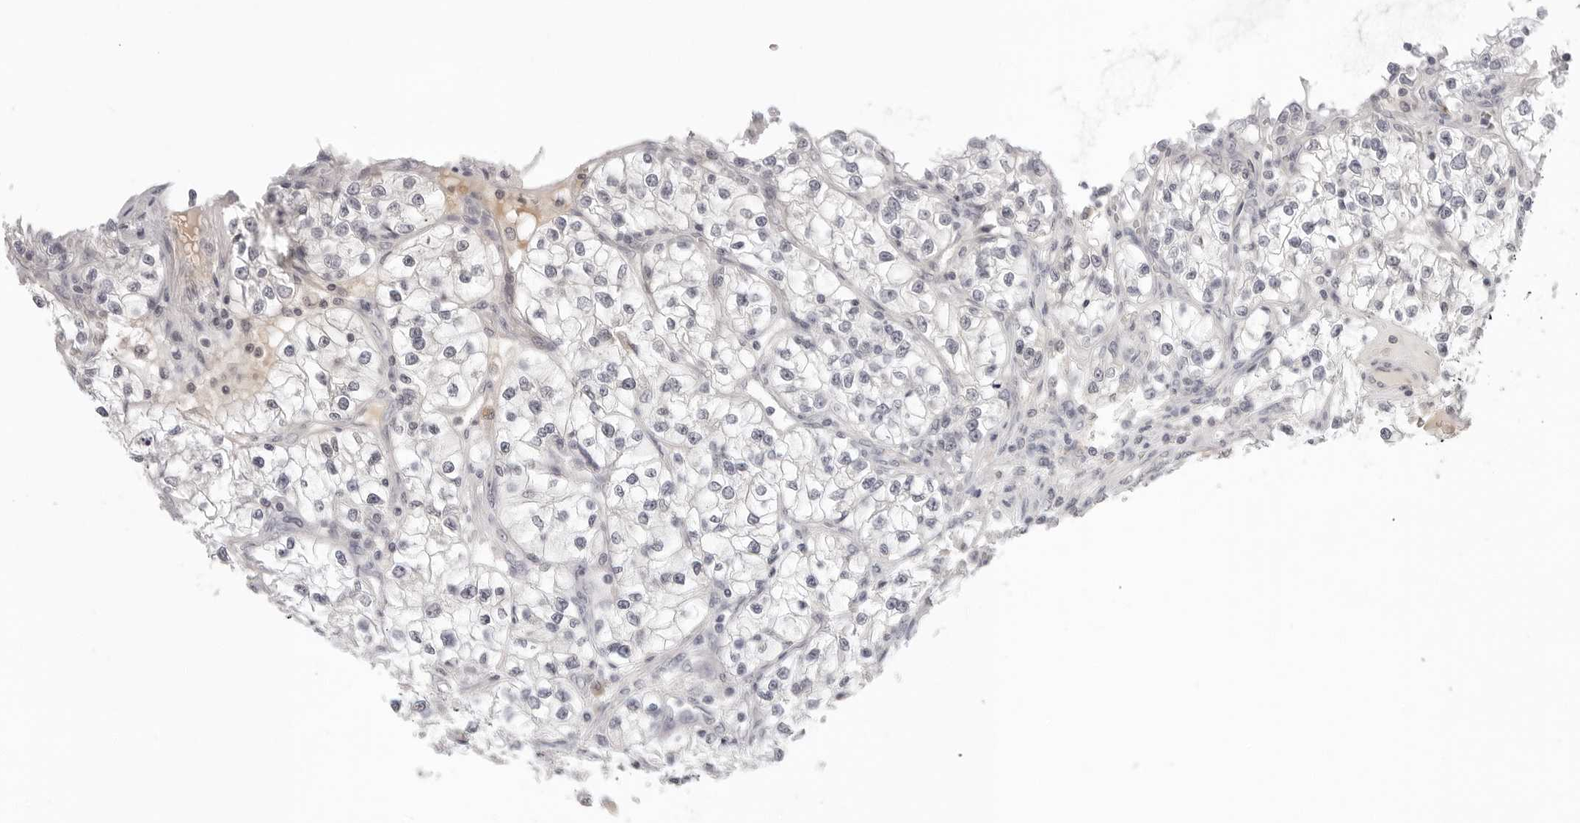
{"staining": {"intensity": "negative", "quantity": "none", "location": "none"}, "tissue": "renal cancer", "cell_type": "Tumor cells", "image_type": "cancer", "snomed": [{"axis": "morphology", "description": "Adenocarcinoma, NOS"}, {"axis": "topography", "description": "Kidney"}], "caption": "Tumor cells are negative for protein expression in human renal adenocarcinoma.", "gene": "STRADB", "patient": {"sex": "female", "age": 57}}